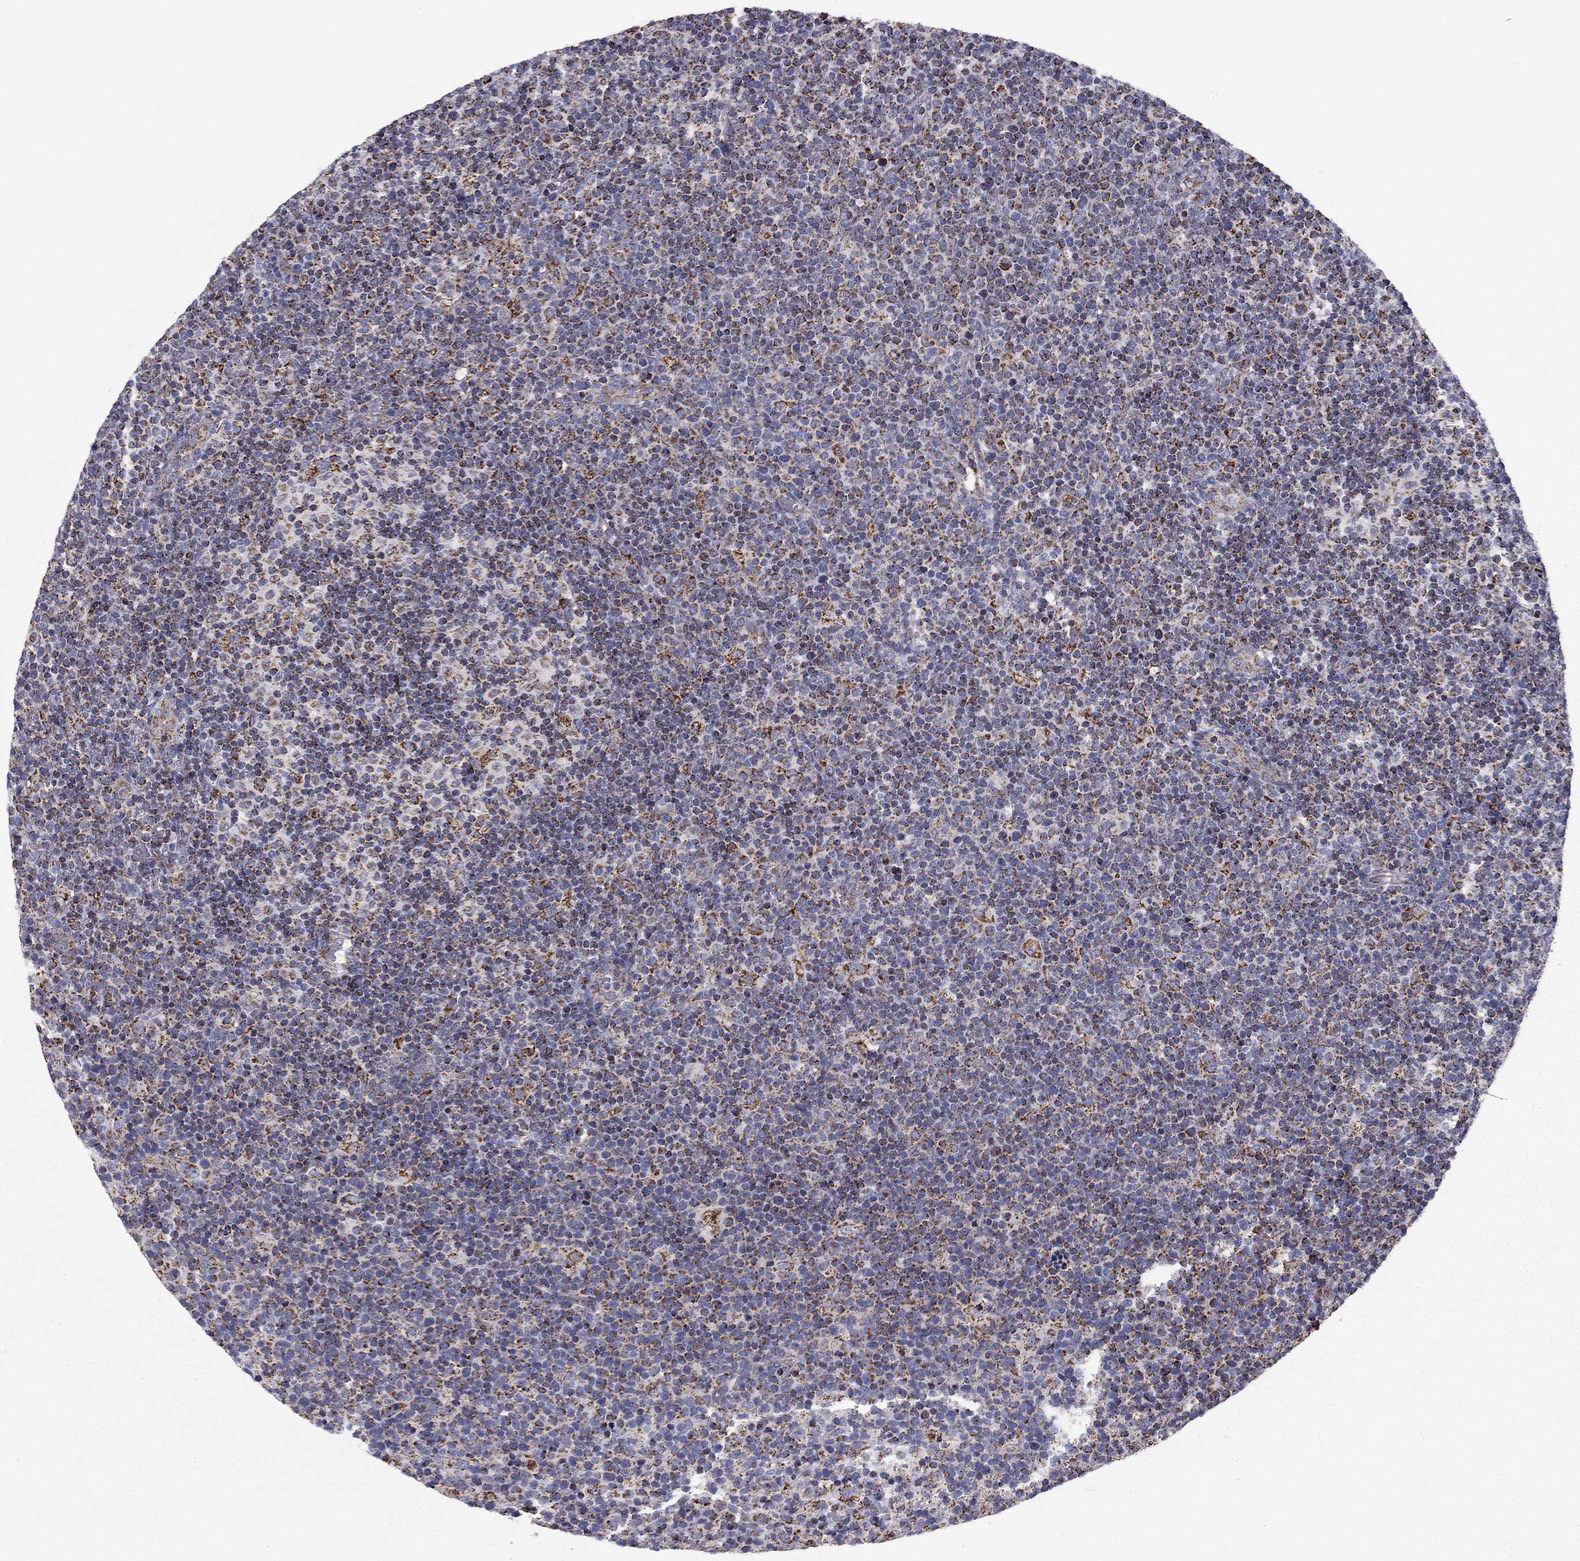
{"staining": {"intensity": "moderate", "quantity": "25%-75%", "location": "cytoplasmic/membranous"}, "tissue": "lymphoma", "cell_type": "Tumor cells", "image_type": "cancer", "snomed": [{"axis": "morphology", "description": "Malignant lymphoma, non-Hodgkin's type, High grade"}, {"axis": "topography", "description": "Lymph node"}], "caption": "High-grade malignant lymphoma, non-Hodgkin's type stained for a protein displays moderate cytoplasmic/membranous positivity in tumor cells. (brown staining indicates protein expression, while blue staining denotes nuclei).", "gene": "NDUFV1", "patient": {"sex": "male", "age": 61}}